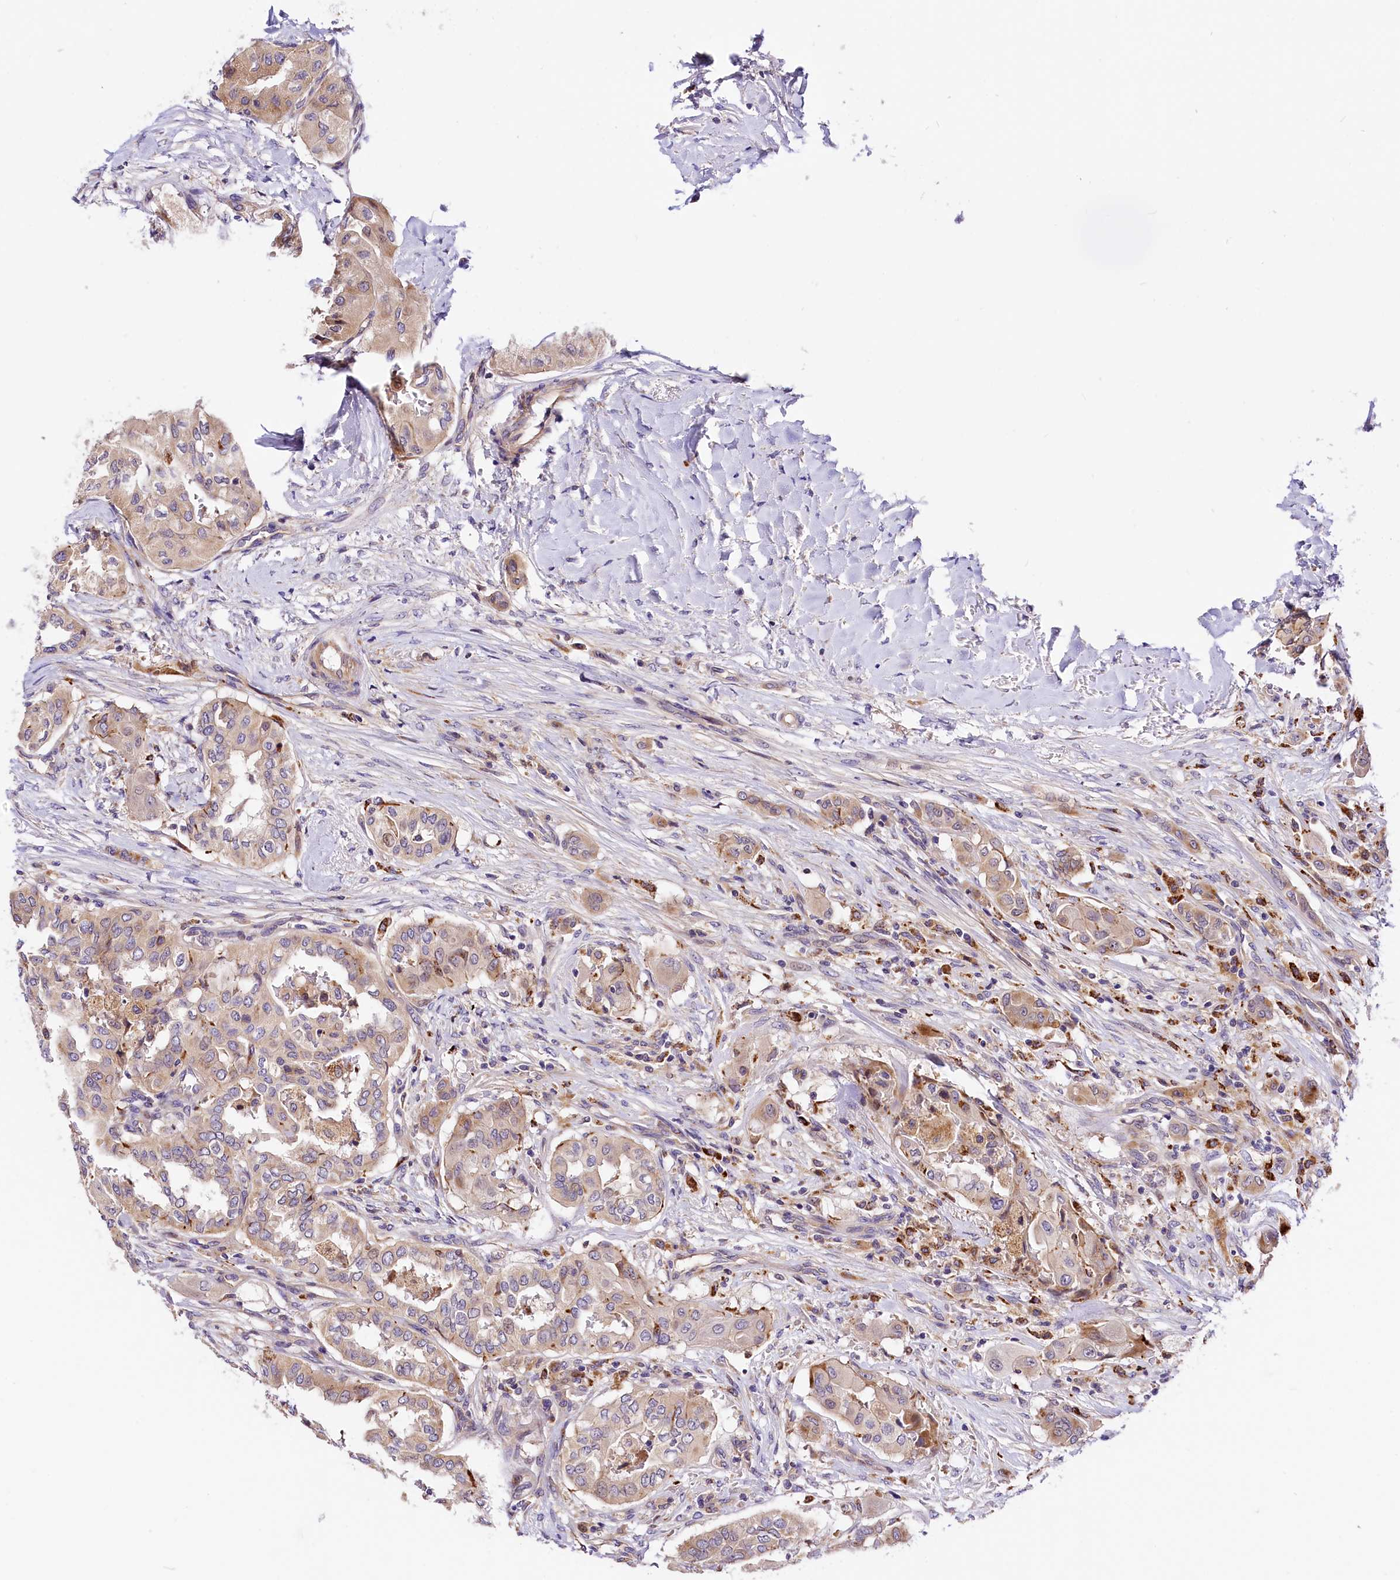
{"staining": {"intensity": "weak", "quantity": "25%-75%", "location": "cytoplasmic/membranous"}, "tissue": "thyroid cancer", "cell_type": "Tumor cells", "image_type": "cancer", "snomed": [{"axis": "morphology", "description": "Papillary adenocarcinoma, NOS"}, {"axis": "topography", "description": "Thyroid gland"}], "caption": "Thyroid cancer tissue shows weak cytoplasmic/membranous positivity in approximately 25%-75% of tumor cells, visualized by immunohistochemistry. (Brightfield microscopy of DAB IHC at high magnification).", "gene": "ARMC6", "patient": {"sex": "female", "age": 59}}